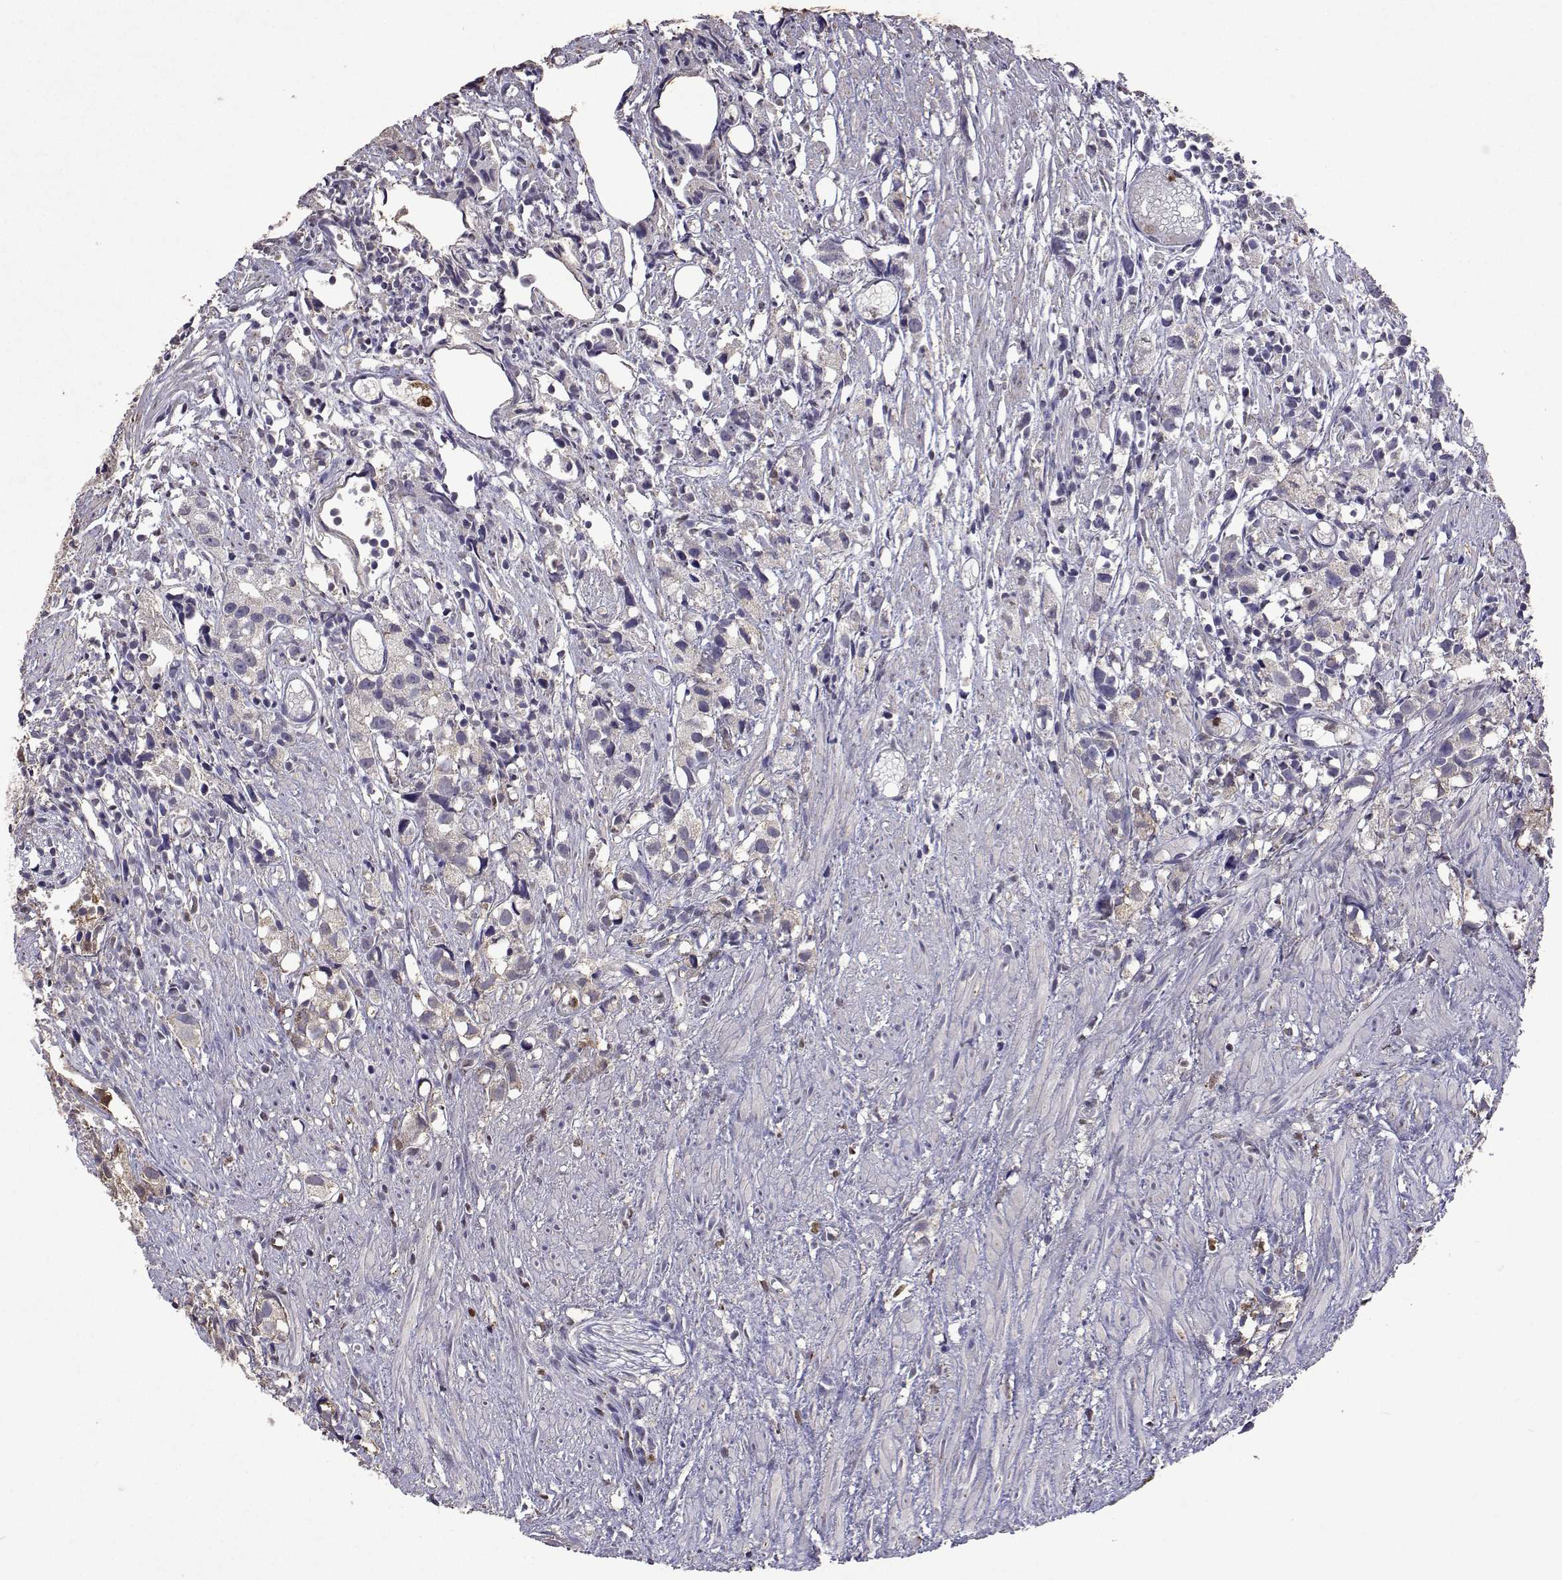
{"staining": {"intensity": "negative", "quantity": "none", "location": "none"}, "tissue": "prostate cancer", "cell_type": "Tumor cells", "image_type": "cancer", "snomed": [{"axis": "morphology", "description": "Adenocarcinoma, High grade"}, {"axis": "topography", "description": "Prostate"}], "caption": "This is a photomicrograph of immunohistochemistry staining of prostate cancer (adenocarcinoma (high-grade)), which shows no staining in tumor cells.", "gene": "APAF1", "patient": {"sex": "male", "age": 68}}